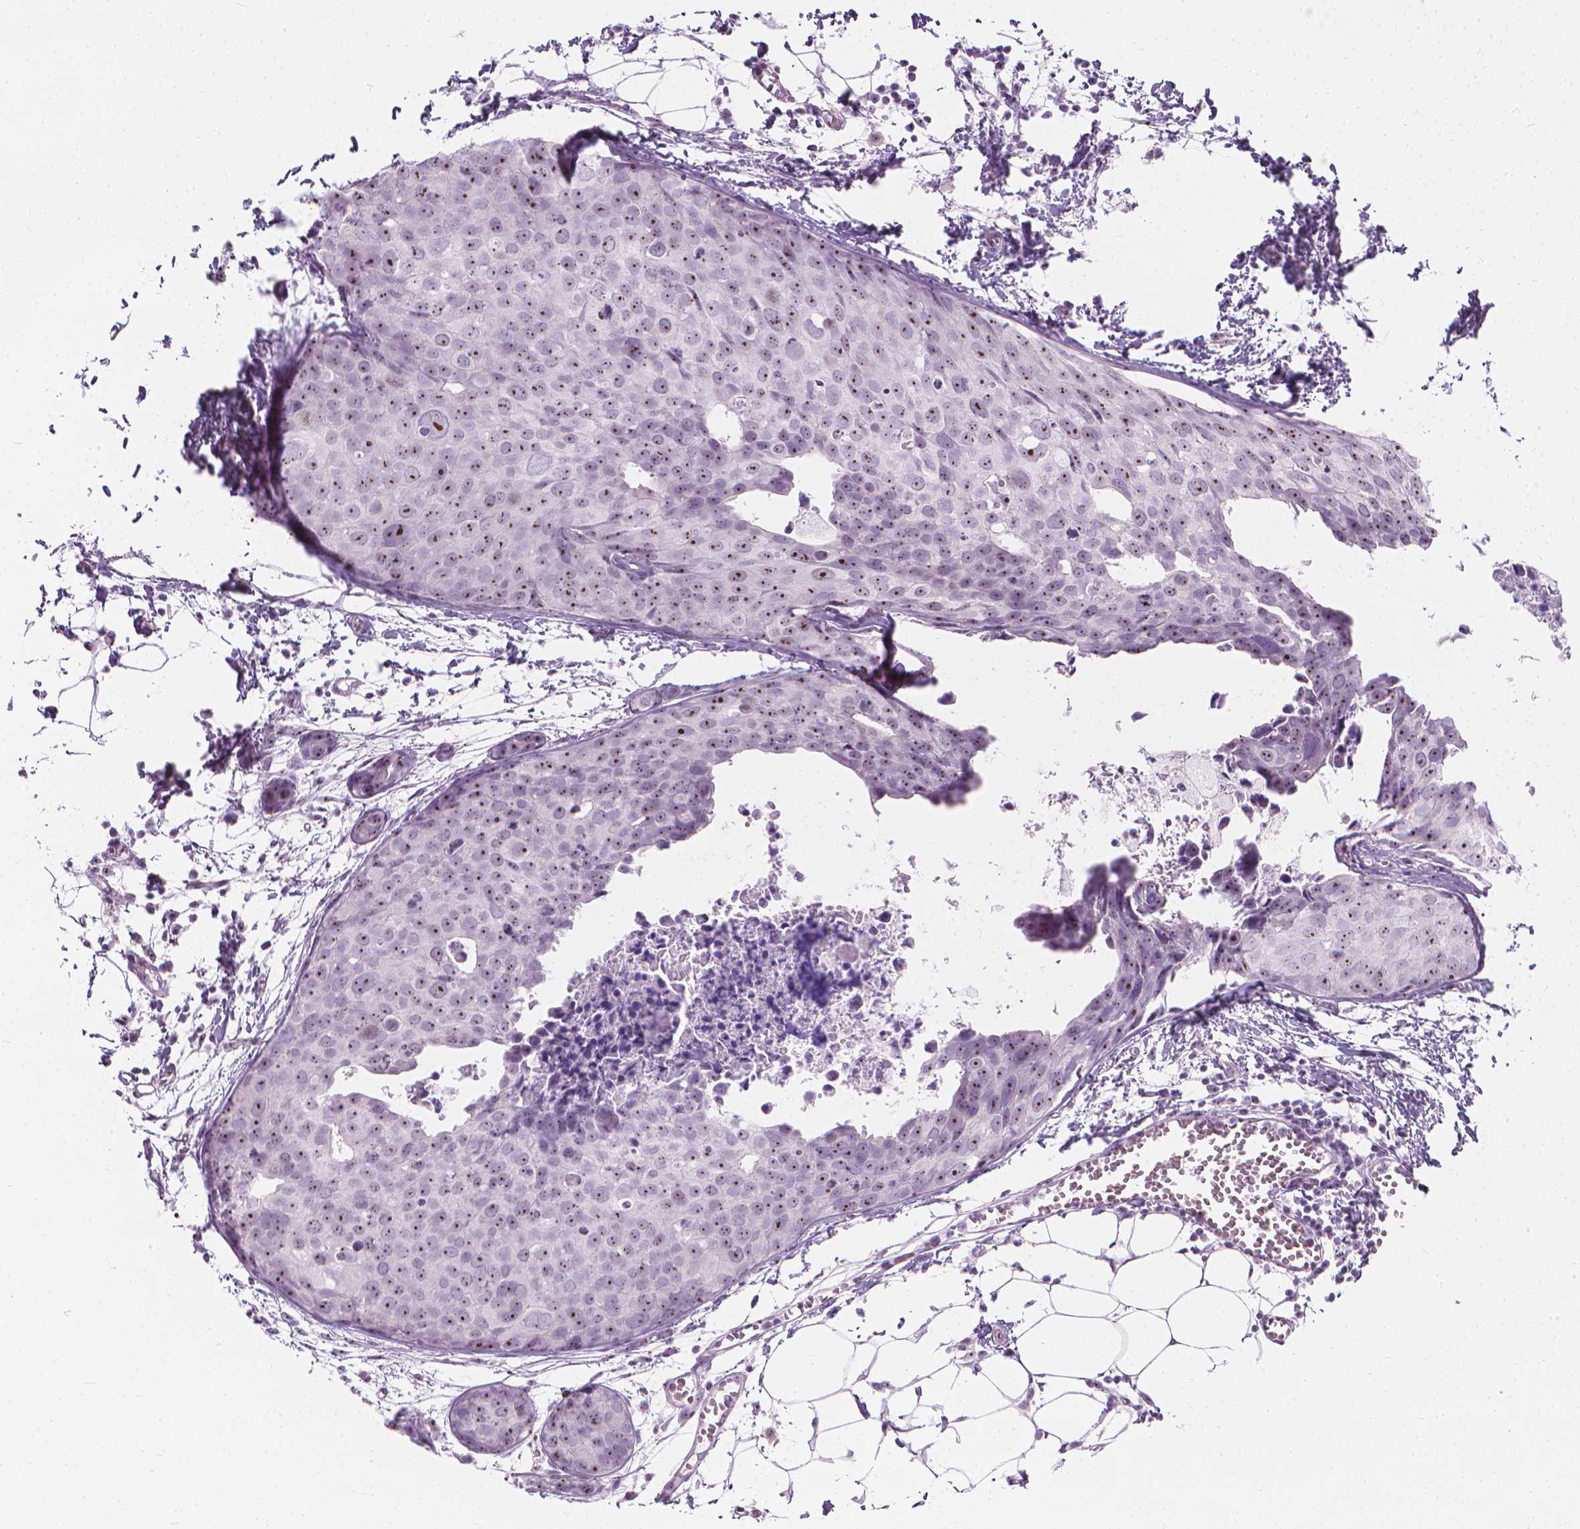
{"staining": {"intensity": "moderate", "quantity": ">75%", "location": "nuclear"}, "tissue": "breast cancer", "cell_type": "Tumor cells", "image_type": "cancer", "snomed": [{"axis": "morphology", "description": "Duct carcinoma"}, {"axis": "topography", "description": "Breast"}], "caption": "A high-resolution micrograph shows immunohistochemistry staining of breast cancer, which displays moderate nuclear expression in about >75% of tumor cells. (Stains: DAB (3,3'-diaminobenzidine) in brown, nuclei in blue, Microscopy: brightfield microscopy at high magnification).", "gene": "NOL7", "patient": {"sex": "female", "age": 38}}